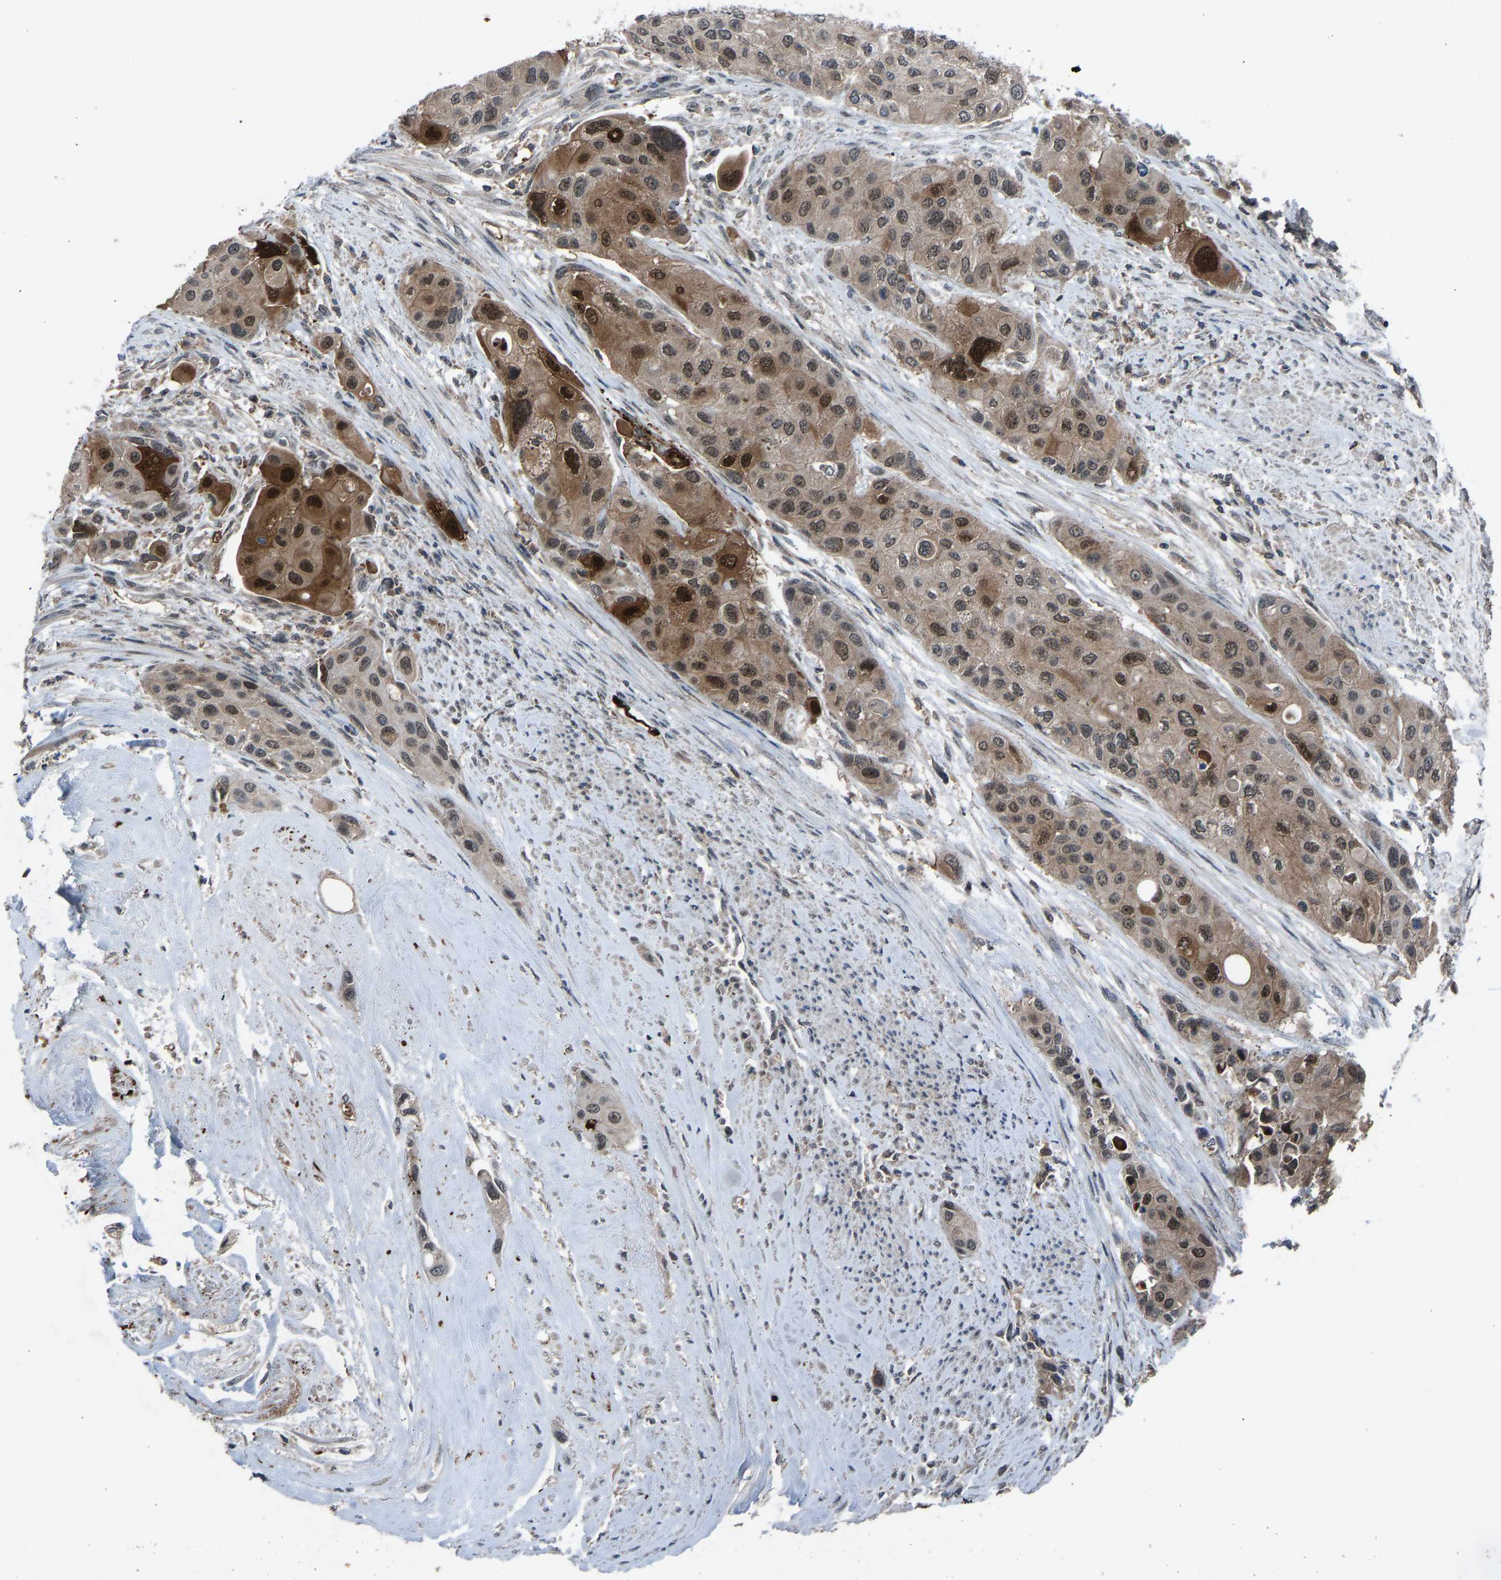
{"staining": {"intensity": "moderate", "quantity": ">75%", "location": "cytoplasmic/membranous,nuclear"}, "tissue": "urothelial cancer", "cell_type": "Tumor cells", "image_type": "cancer", "snomed": [{"axis": "morphology", "description": "Urothelial carcinoma, High grade"}, {"axis": "topography", "description": "Urinary bladder"}], "caption": "Immunohistochemistry (IHC) staining of urothelial cancer, which reveals medium levels of moderate cytoplasmic/membranous and nuclear staining in approximately >75% of tumor cells indicating moderate cytoplasmic/membranous and nuclear protein expression. The staining was performed using DAB (3,3'-diaminobenzidine) (brown) for protein detection and nuclei were counterstained in hematoxylin (blue).", "gene": "SLC43A1", "patient": {"sex": "female", "age": 56}}